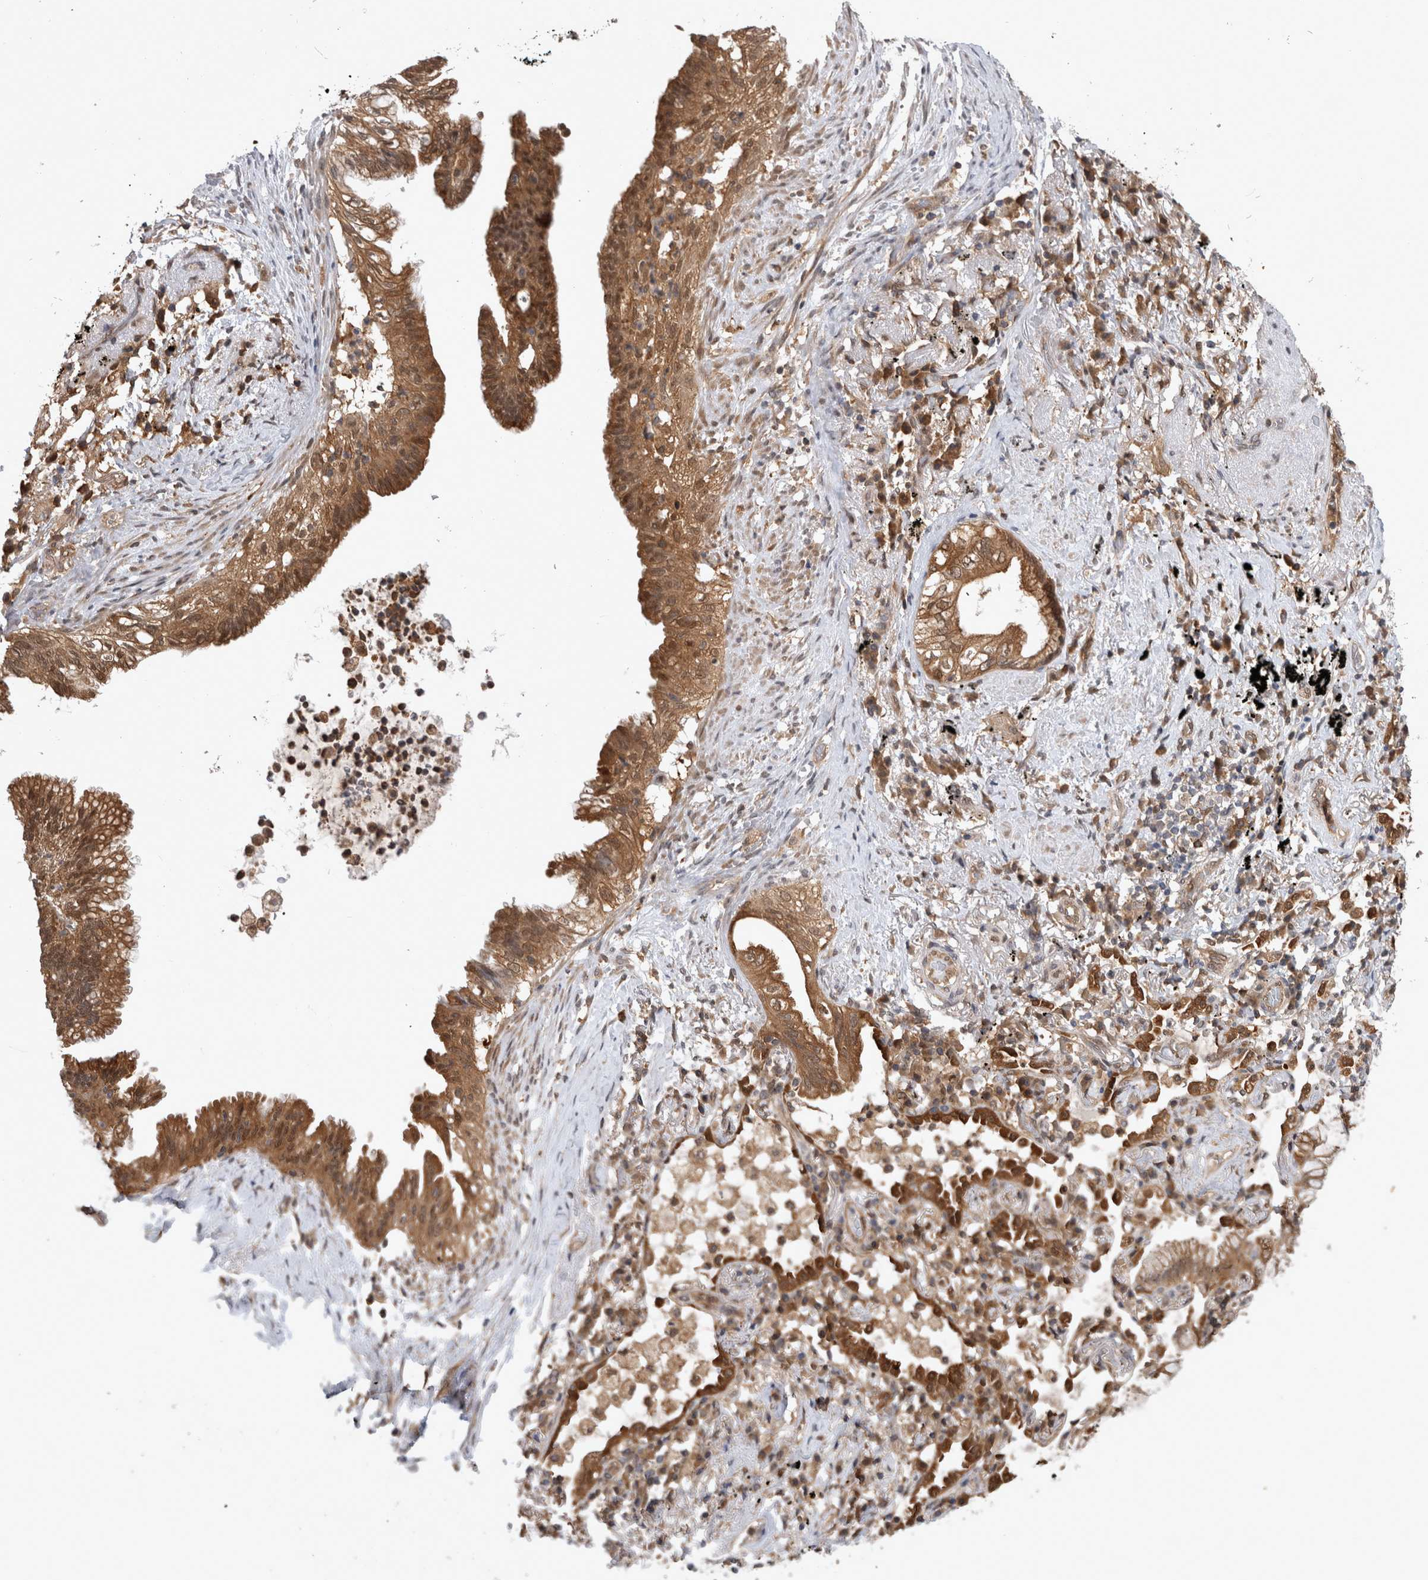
{"staining": {"intensity": "moderate", "quantity": ">75%", "location": "cytoplasmic/membranous"}, "tissue": "lung cancer", "cell_type": "Tumor cells", "image_type": "cancer", "snomed": [{"axis": "morphology", "description": "Adenocarcinoma, NOS"}, {"axis": "topography", "description": "Lung"}], "caption": "Immunohistochemical staining of human lung adenocarcinoma displays medium levels of moderate cytoplasmic/membranous protein staining in approximately >75% of tumor cells.", "gene": "ASTN2", "patient": {"sex": "female", "age": 70}}